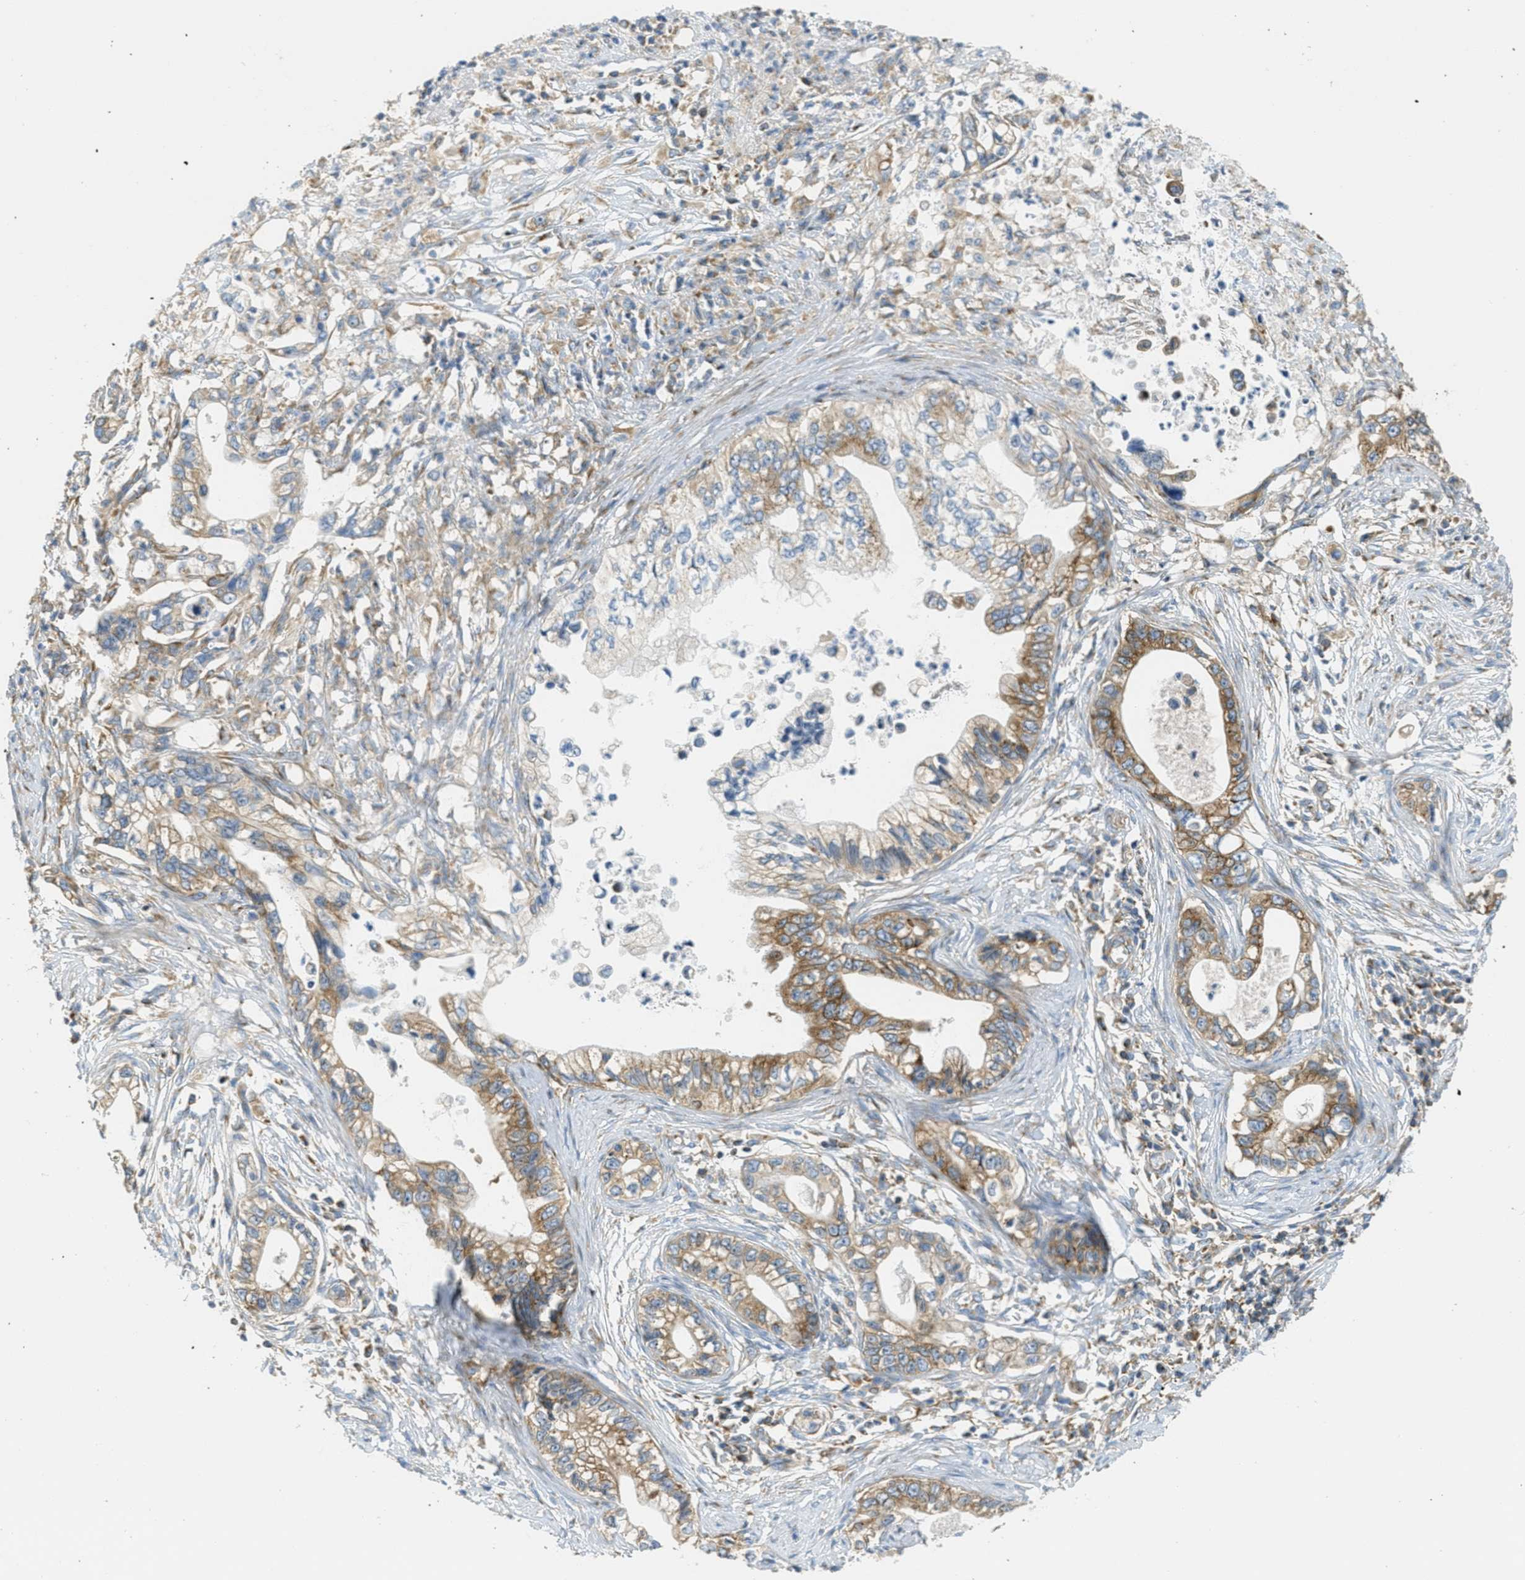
{"staining": {"intensity": "moderate", "quantity": "25%-75%", "location": "cytoplasmic/membranous"}, "tissue": "pancreatic cancer", "cell_type": "Tumor cells", "image_type": "cancer", "snomed": [{"axis": "morphology", "description": "Adenocarcinoma, NOS"}, {"axis": "topography", "description": "Pancreas"}], "caption": "Immunohistochemical staining of human pancreatic adenocarcinoma exhibits medium levels of moderate cytoplasmic/membranous protein expression in about 25%-75% of tumor cells.", "gene": "ABCF1", "patient": {"sex": "male", "age": 56}}